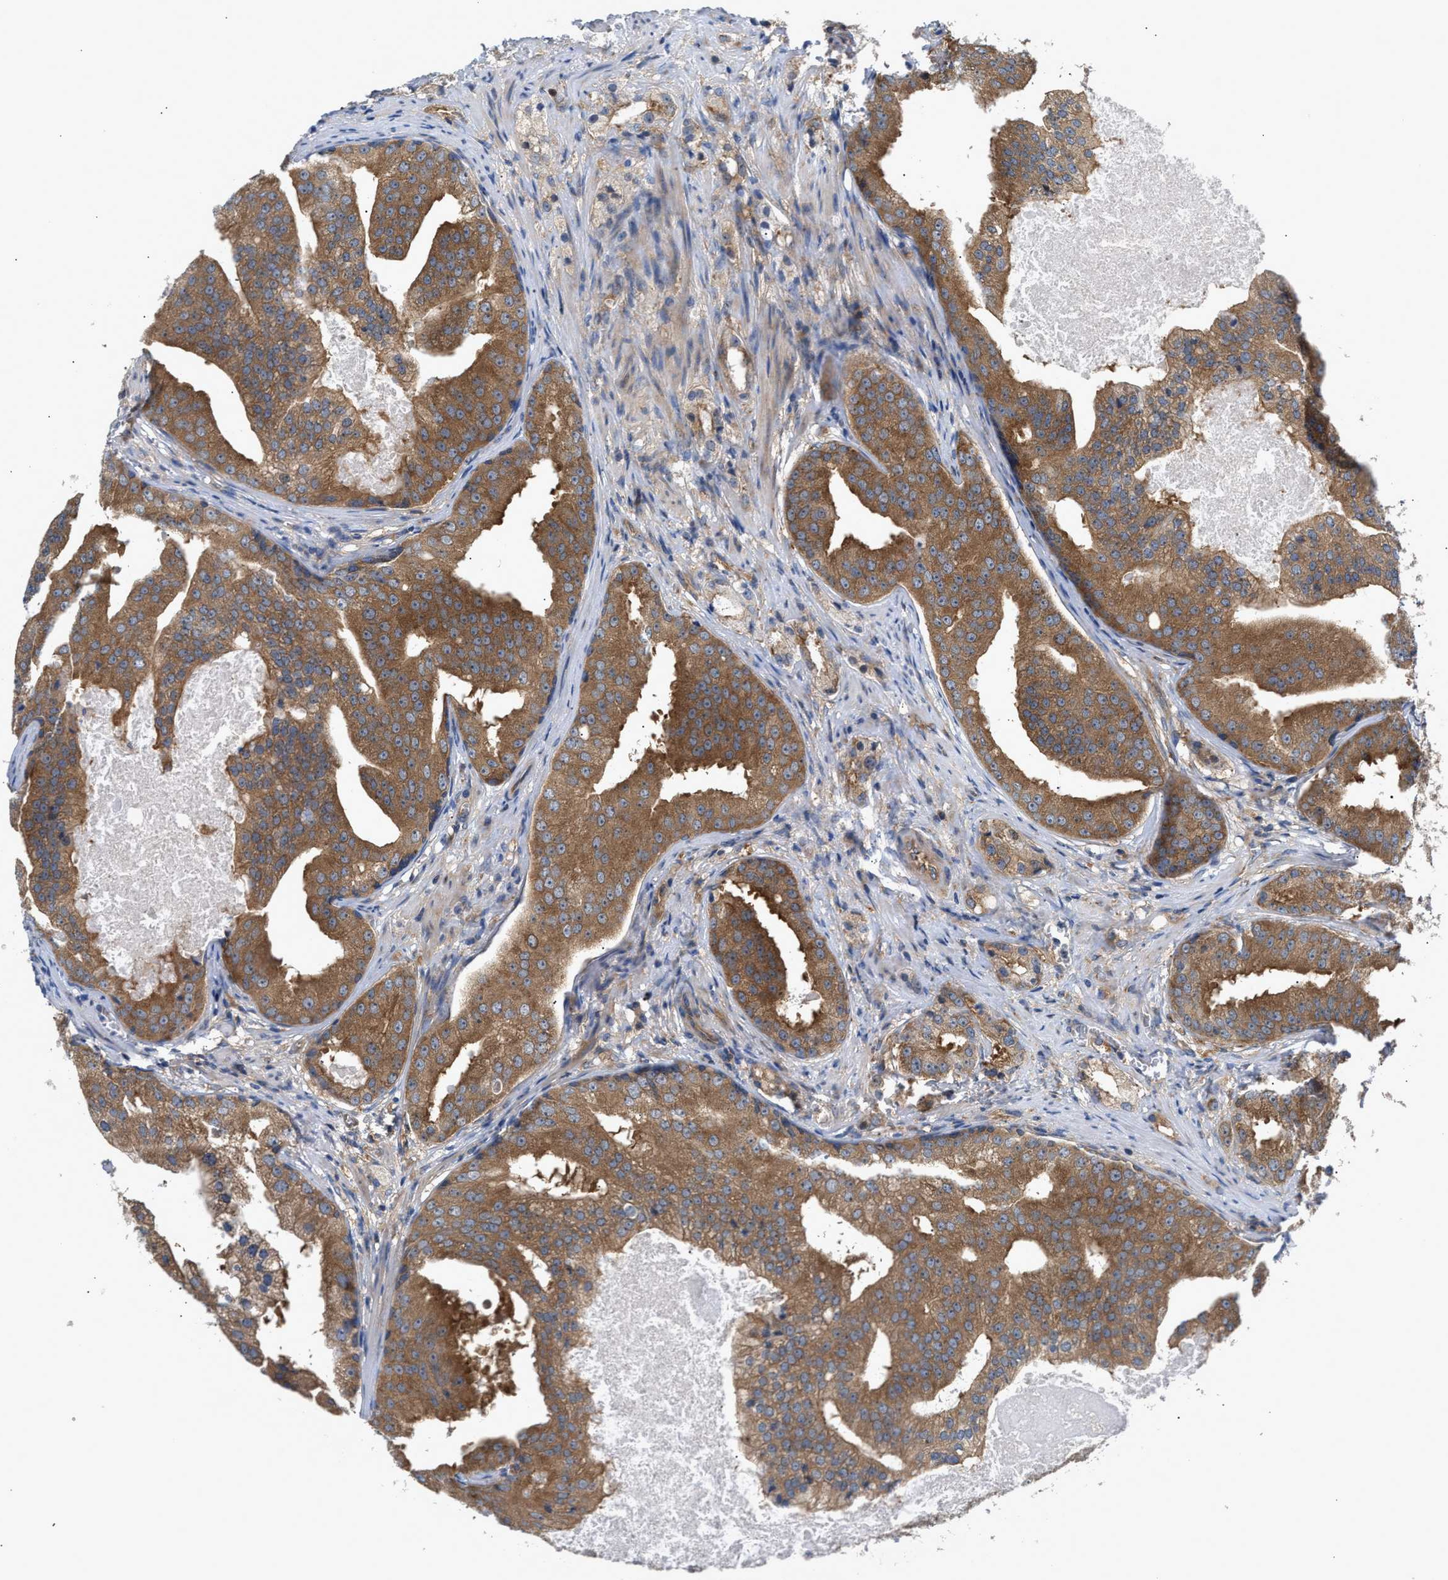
{"staining": {"intensity": "moderate", "quantity": ">75%", "location": "cytoplasmic/membranous"}, "tissue": "prostate cancer", "cell_type": "Tumor cells", "image_type": "cancer", "snomed": [{"axis": "morphology", "description": "Adenocarcinoma, High grade"}, {"axis": "topography", "description": "Prostate"}], "caption": "Immunohistochemical staining of high-grade adenocarcinoma (prostate) displays moderate cytoplasmic/membranous protein staining in approximately >75% of tumor cells.", "gene": "LAPTM4B", "patient": {"sex": "male", "age": 68}}